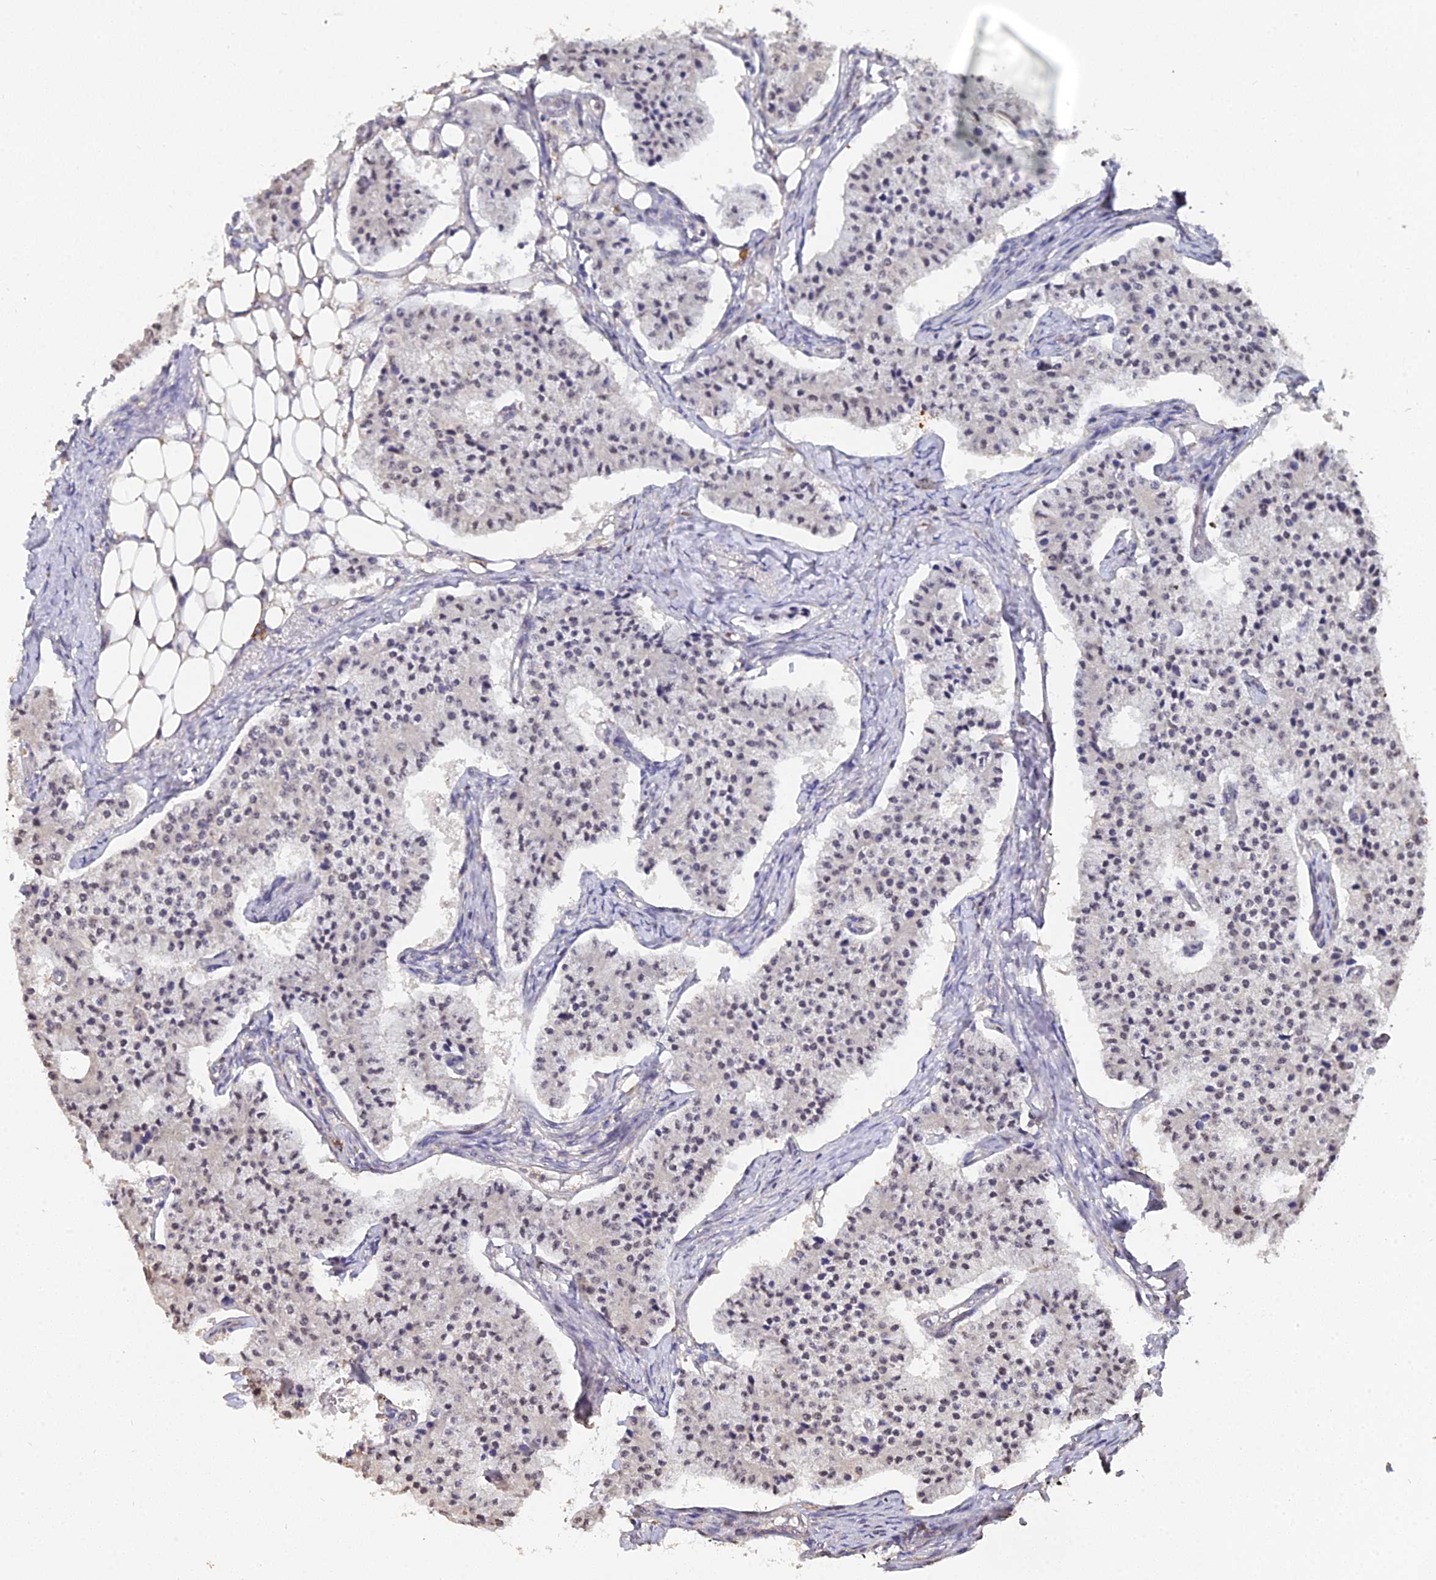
{"staining": {"intensity": "weak", "quantity": "25%-75%", "location": "nuclear"}, "tissue": "carcinoid", "cell_type": "Tumor cells", "image_type": "cancer", "snomed": [{"axis": "morphology", "description": "Carcinoid, malignant, NOS"}, {"axis": "topography", "description": "Colon"}], "caption": "Weak nuclear expression for a protein is appreciated in about 25%-75% of tumor cells of malignant carcinoid using IHC.", "gene": "LSM5", "patient": {"sex": "female", "age": 52}}